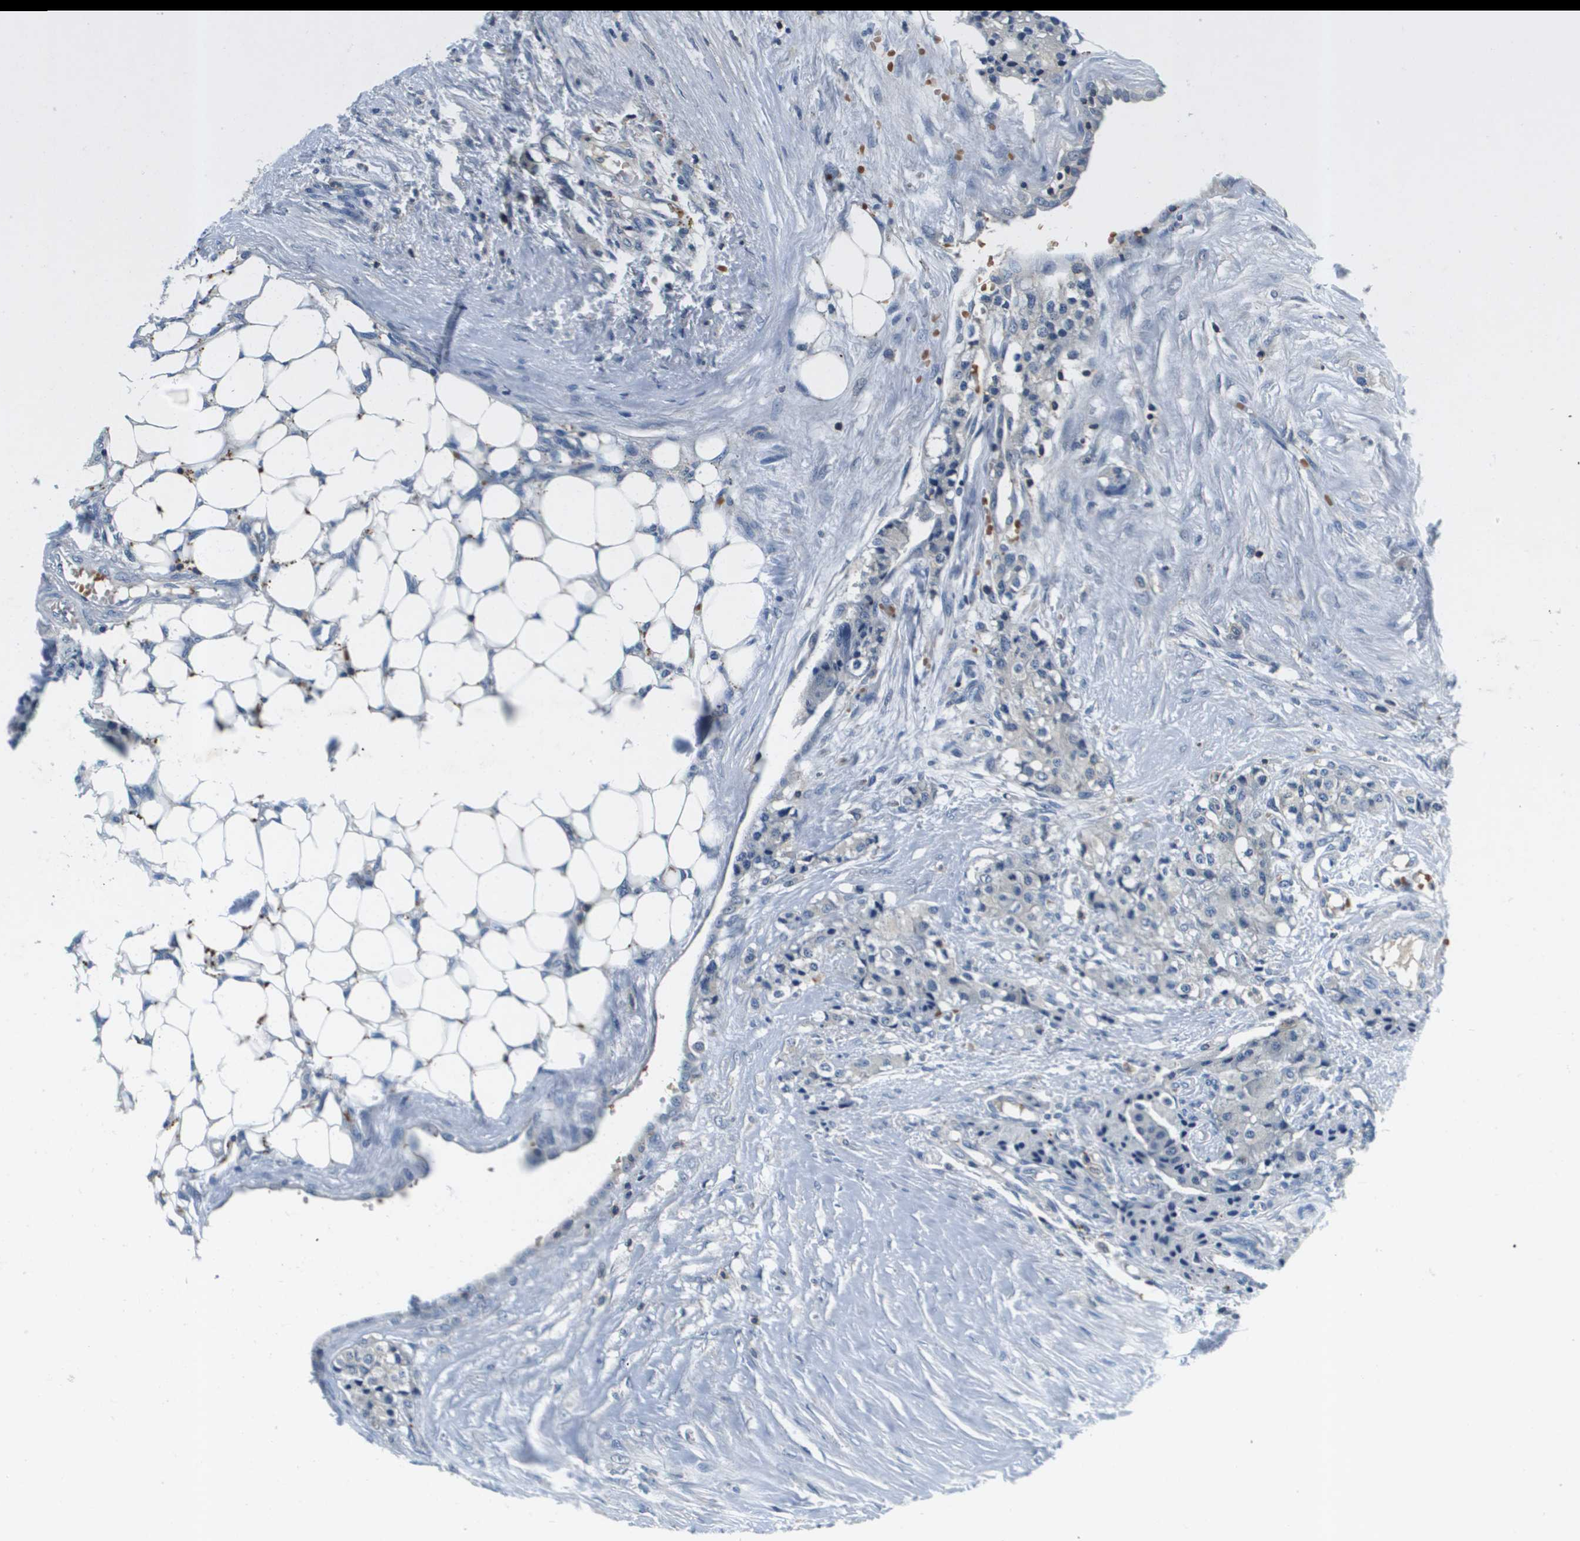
{"staining": {"intensity": "negative", "quantity": "none", "location": "none"}, "tissue": "carcinoid", "cell_type": "Tumor cells", "image_type": "cancer", "snomed": [{"axis": "morphology", "description": "Carcinoid, malignant, NOS"}, {"axis": "topography", "description": "Colon"}], "caption": "Immunohistochemistry of human carcinoid shows no expression in tumor cells.", "gene": "KCNQ5", "patient": {"sex": "female", "age": 52}}